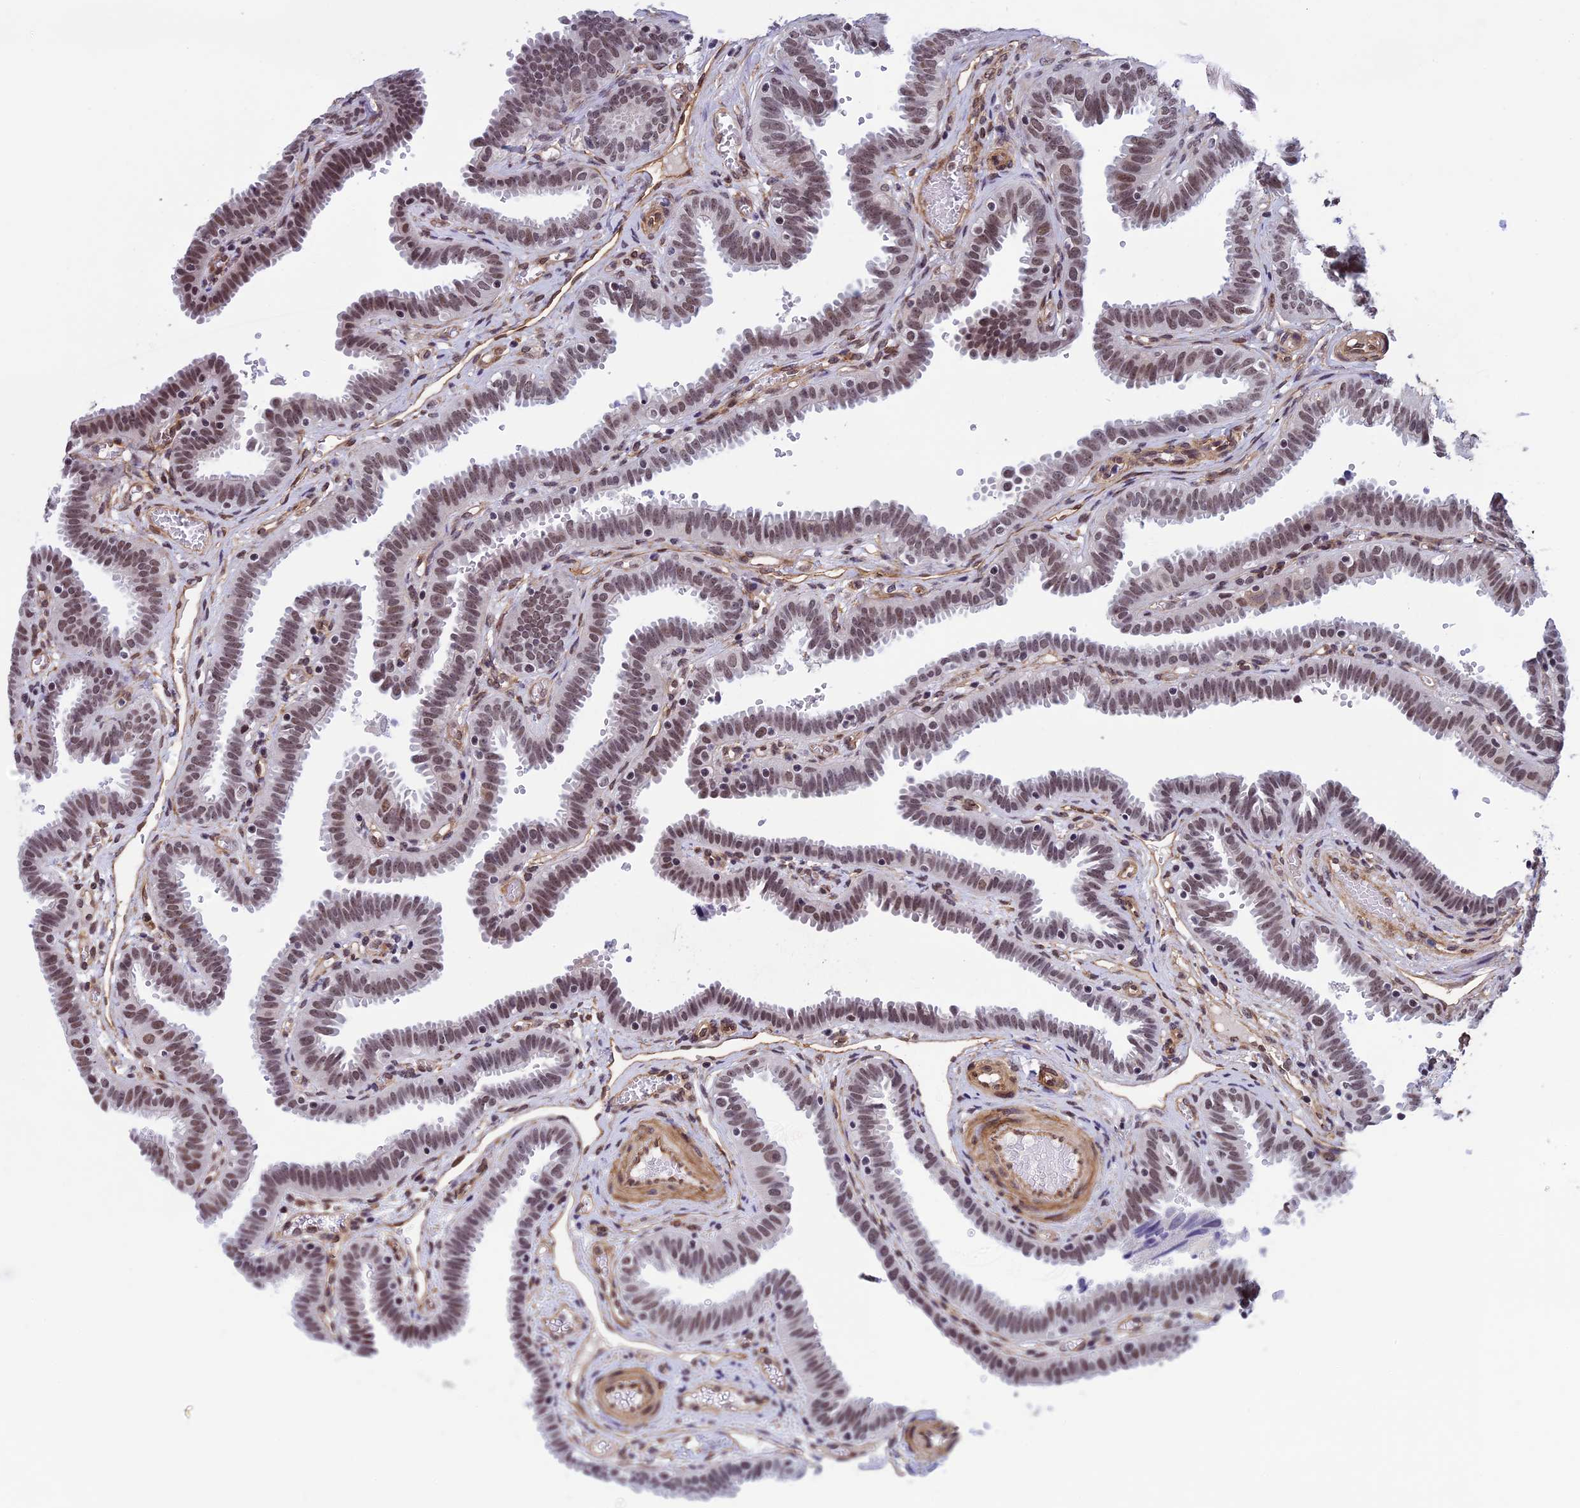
{"staining": {"intensity": "moderate", "quantity": ">75%", "location": "nuclear"}, "tissue": "fallopian tube", "cell_type": "Glandular cells", "image_type": "normal", "snomed": [{"axis": "morphology", "description": "Normal tissue, NOS"}, {"axis": "topography", "description": "Fallopian tube"}], "caption": "IHC histopathology image of benign fallopian tube stained for a protein (brown), which reveals medium levels of moderate nuclear expression in approximately >75% of glandular cells.", "gene": "NIPBL", "patient": {"sex": "female", "age": 37}}